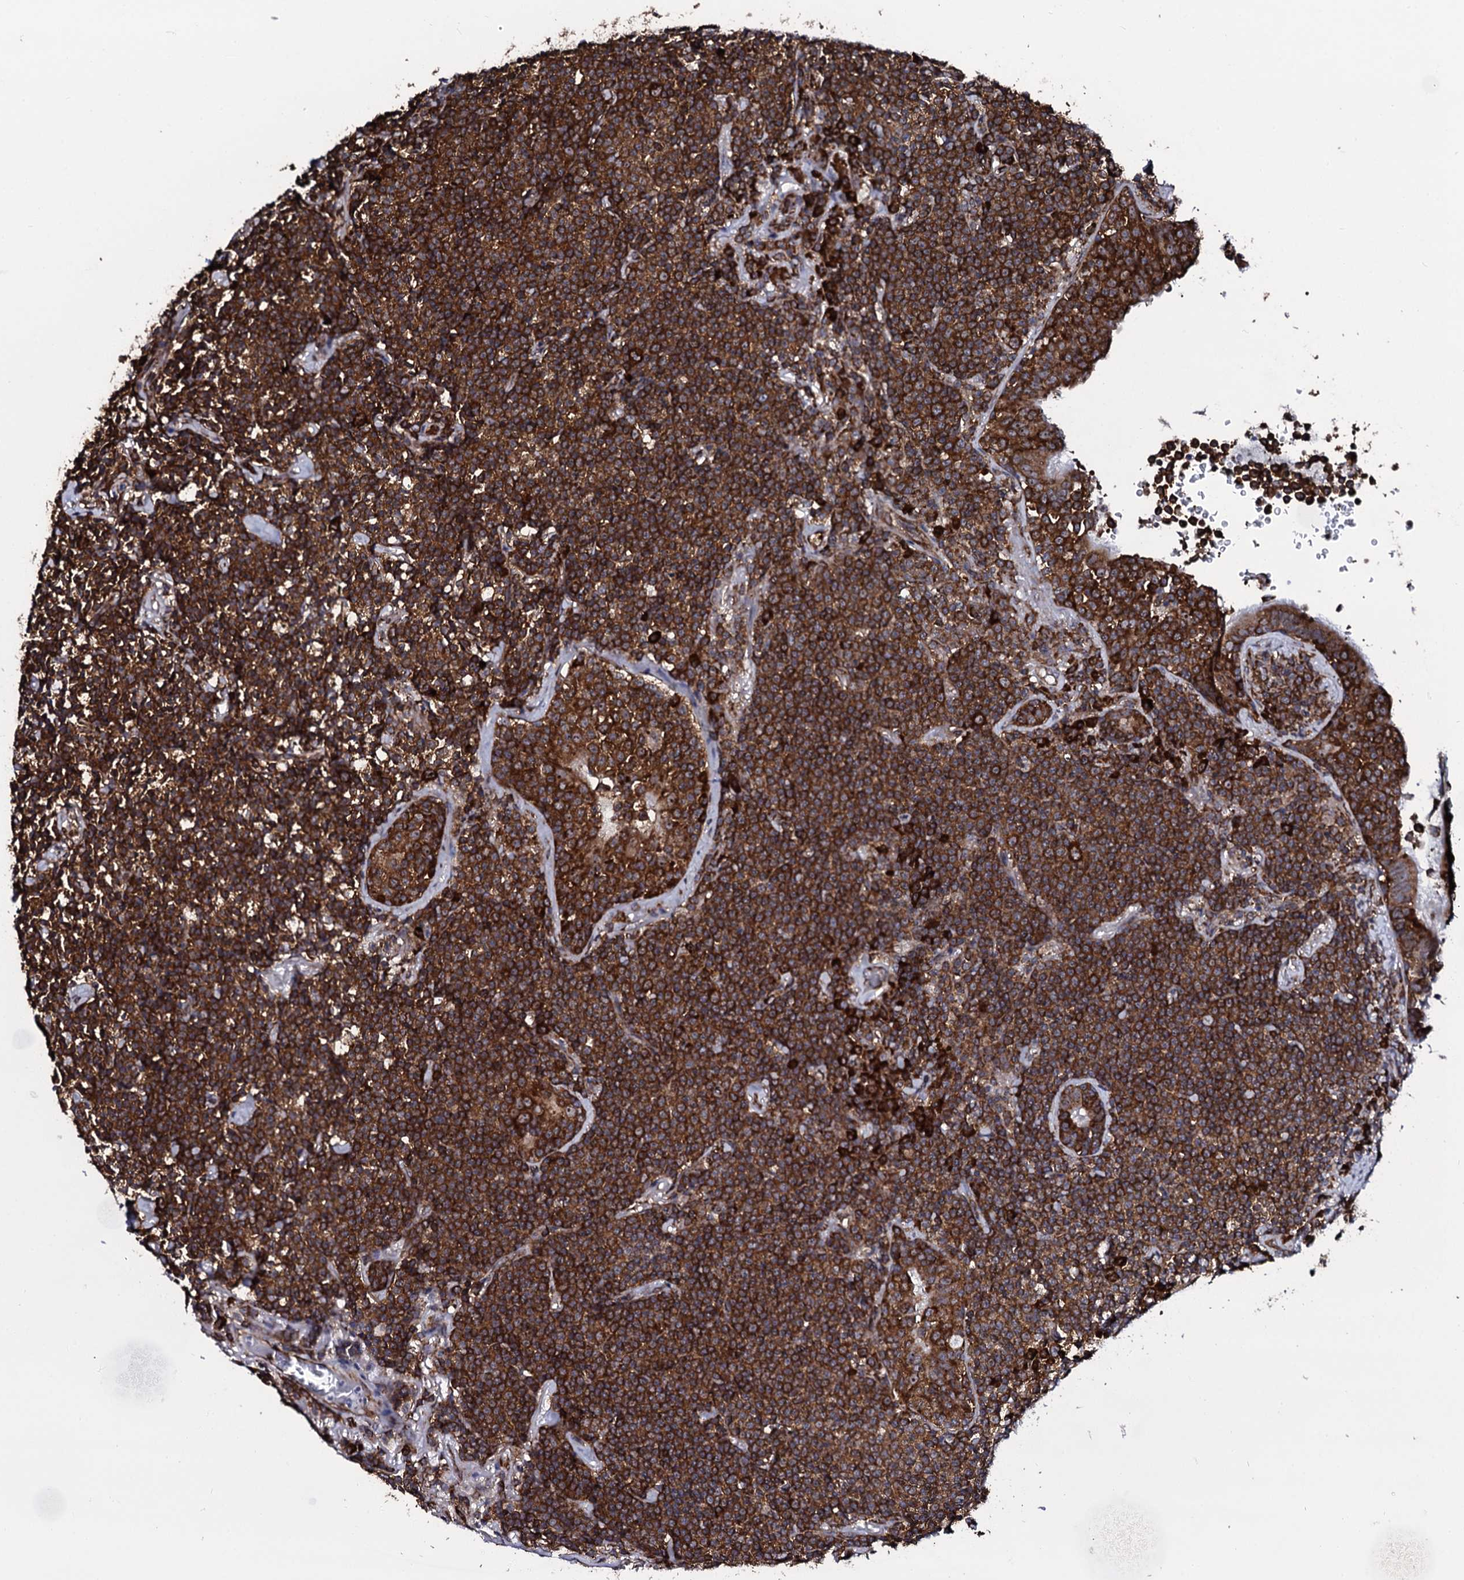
{"staining": {"intensity": "strong", "quantity": ">75%", "location": "cytoplasmic/membranous"}, "tissue": "lymphoma", "cell_type": "Tumor cells", "image_type": "cancer", "snomed": [{"axis": "morphology", "description": "Malignant lymphoma, non-Hodgkin's type, Low grade"}, {"axis": "topography", "description": "Lung"}], "caption": "Strong cytoplasmic/membranous staining for a protein is seen in about >75% of tumor cells of low-grade malignant lymphoma, non-Hodgkin's type using immunohistochemistry (IHC).", "gene": "SPTY2D1", "patient": {"sex": "female", "age": 71}}